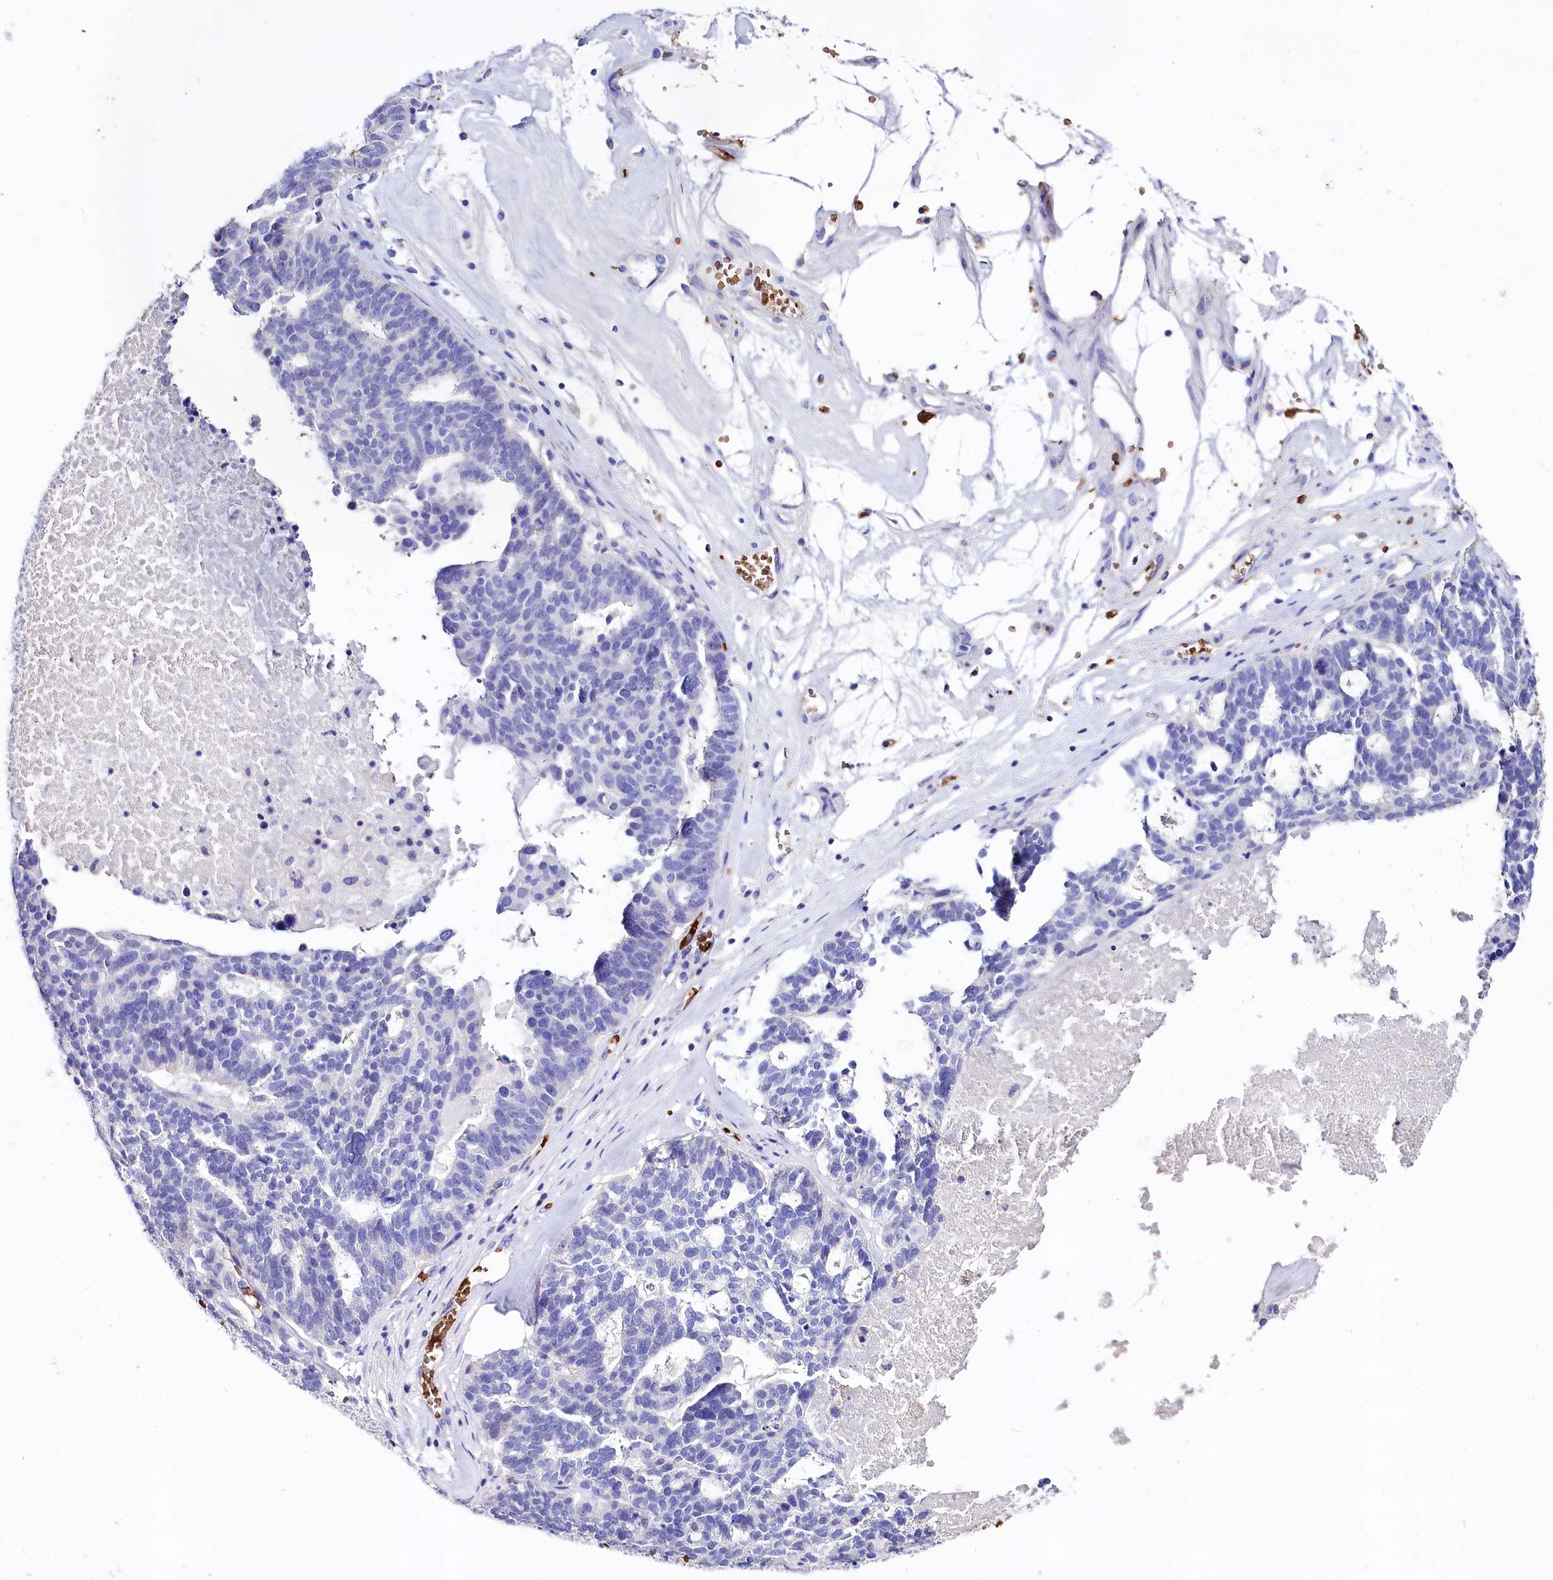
{"staining": {"intensity": "negative", "quantity": "none", "location": "none"}, "tissue": "ovarian cancer", "cell_type": "Tumor cells", "image_type": "cancer", "snomed": [{"axis": "morphology", "description": "Cystadenocarcinoma, serous, NOS"}, {"axis": "topography", "description": "Ovary"}], "caption": "This is an immunohistochemistry histopathology image of ovarian cancer (serous cystadenocarcinoma). There is no expression in tumor cells.", "gene": "RPUSD3", "patient": {"sex": "female", "age": 59}}